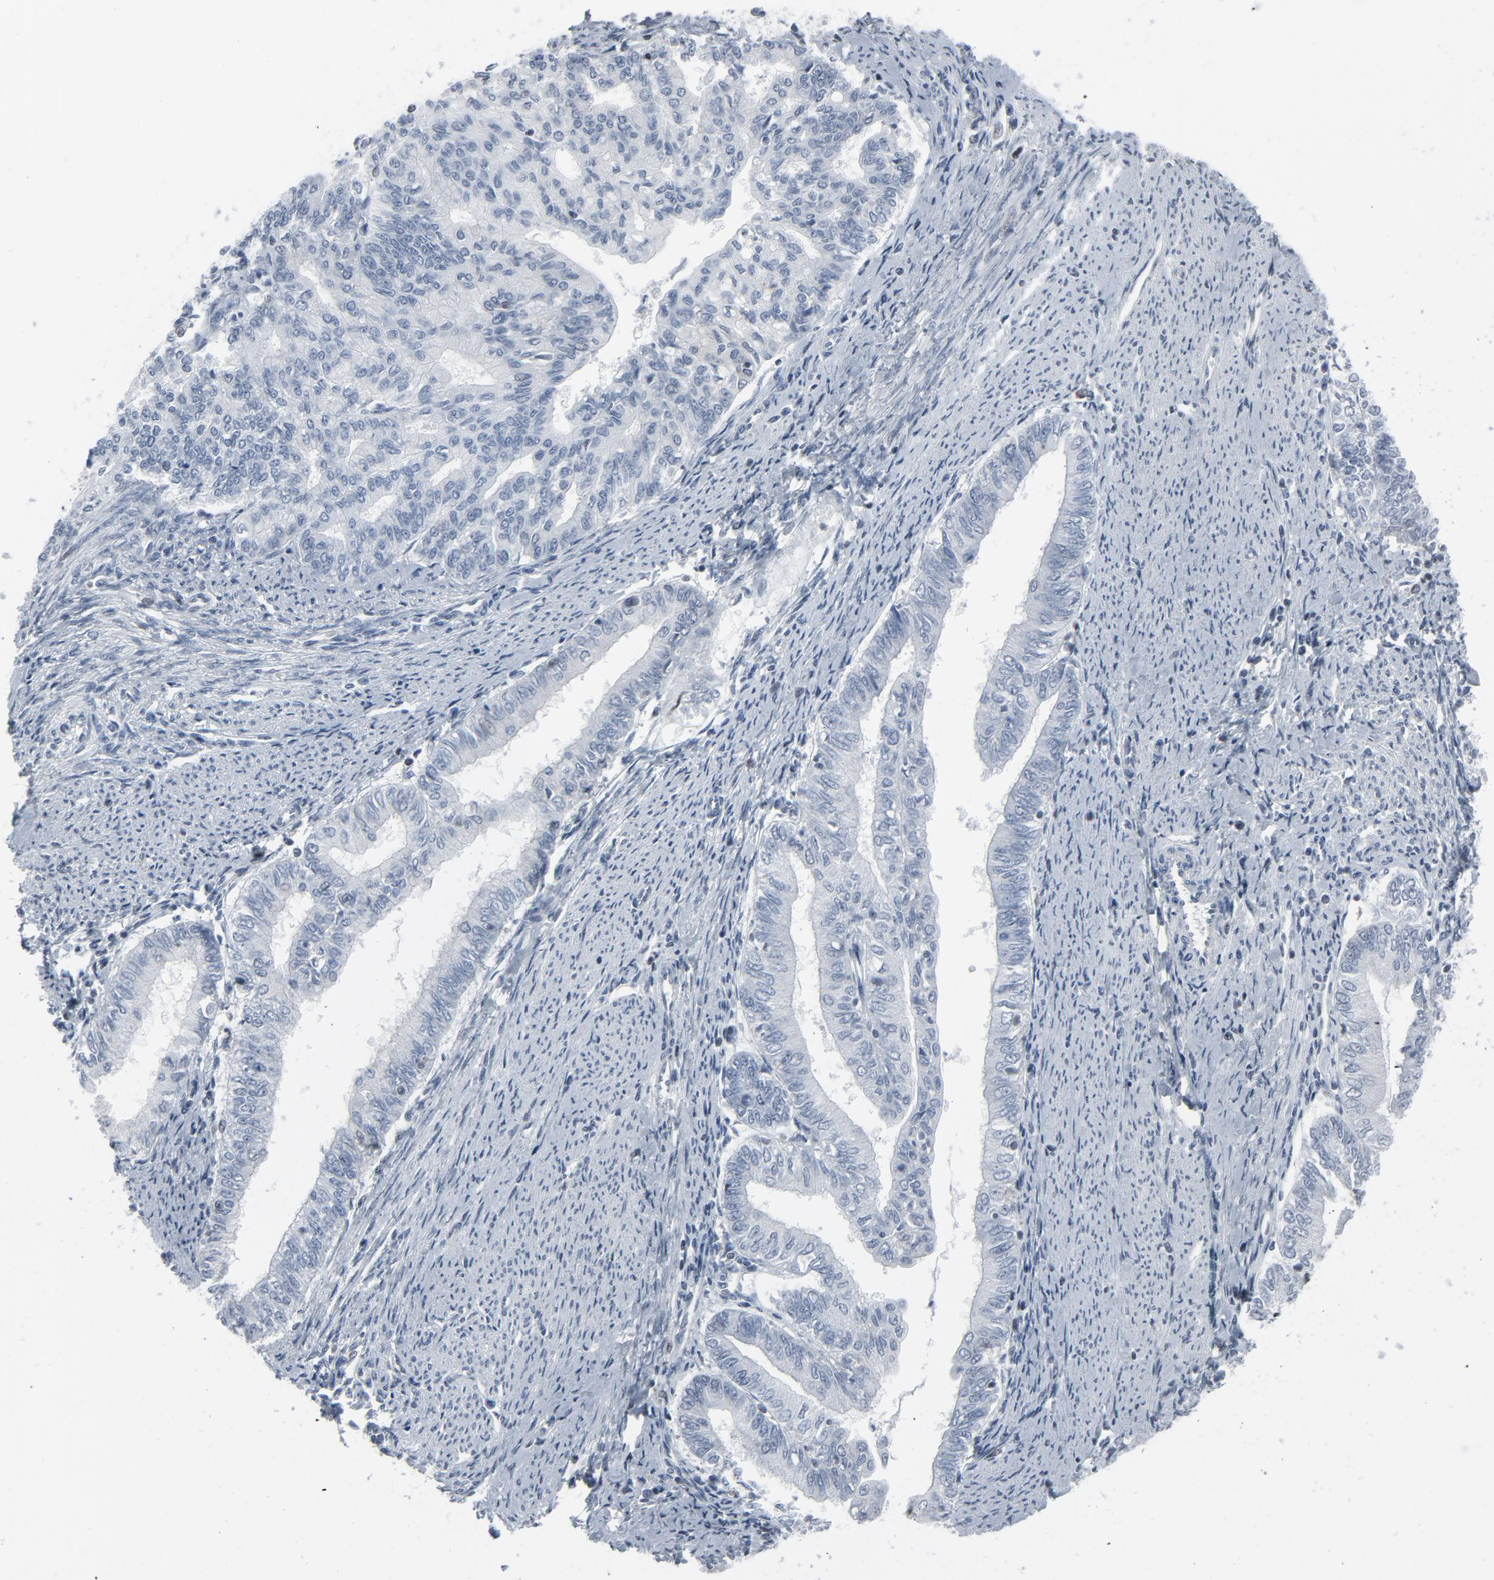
{"staining": {"intensity": "negative", "quantity": "none", "location": "none"}, "tissue": "endometrial cancer", "cell_type": "Tumor cells", "image_type": "cancer", "snomed": [{"axis": "morphology", "description": "Adenocarcinoma, NOS"}, {"axis": "topography", "description": "Endometrium"}], "caption": "This histopathology image is of endometrial cancer (adenocarcinoma) stained with immunohistochemistry (IHC) to label a protein in brown with the nuclei are counter-stained blue. There is no positivity in tumor cells.", "gene": "STAT5A", "patient": {"sex": "female", "age": 66}}